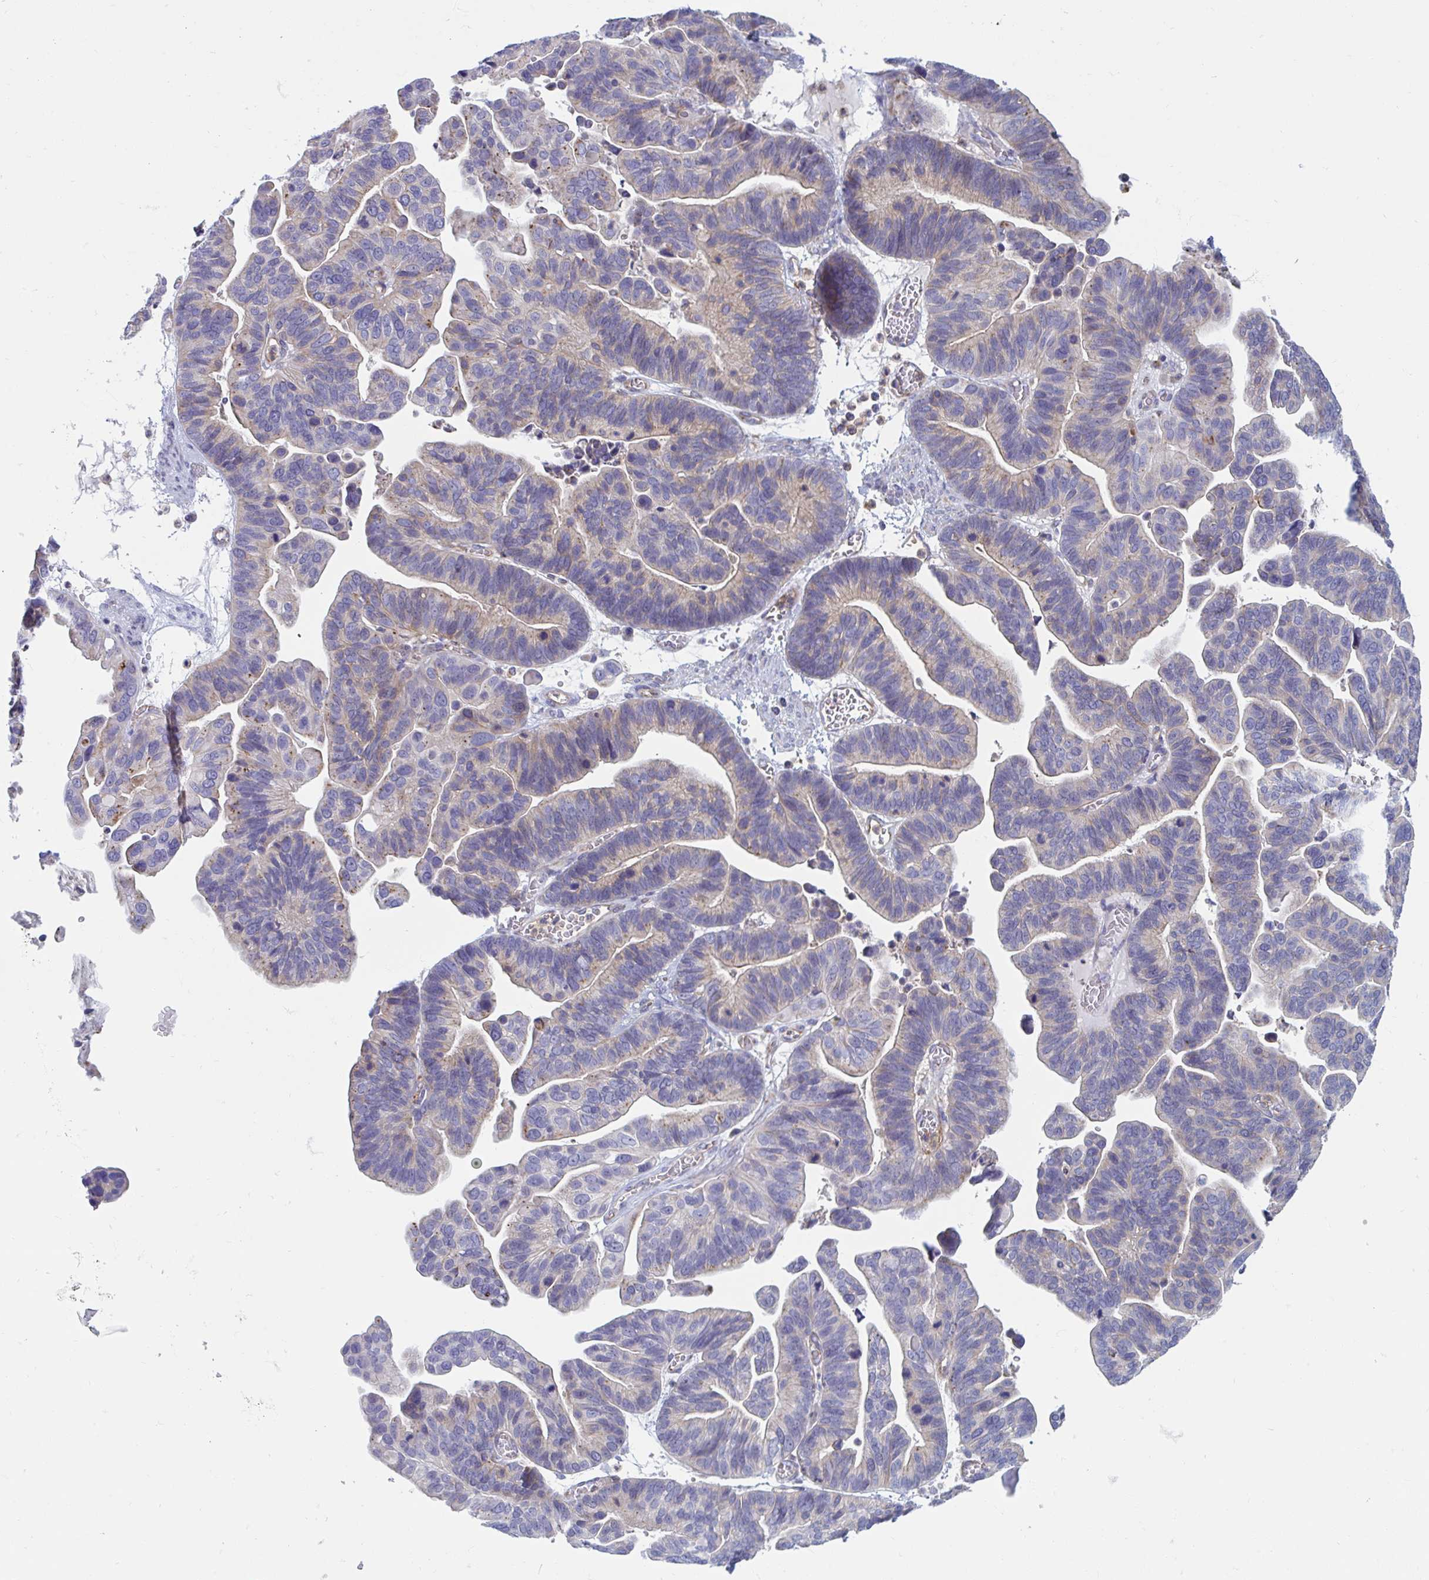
{"staining": {"intensity": "weak", "quantity": "<25%", "location": "cytoplasmic/membranous"}, "tissue": "ovarian cancer", "cell_type": "Tumor cells", "image_type": "cancer", "snomed": [{"axis": "morphology", "description": "Cystadenocarcinoma, serous, NOS"}, {"axis": "topography", "description": "Ovary"}], "caption": "Human ovarian cancer (serous cystadenocarcinoma) stained for a protein using IHC exhibits no expression in tumor cells.", "gene": "SLC9A6", "patient": {"sex": "female", "age": 56}}